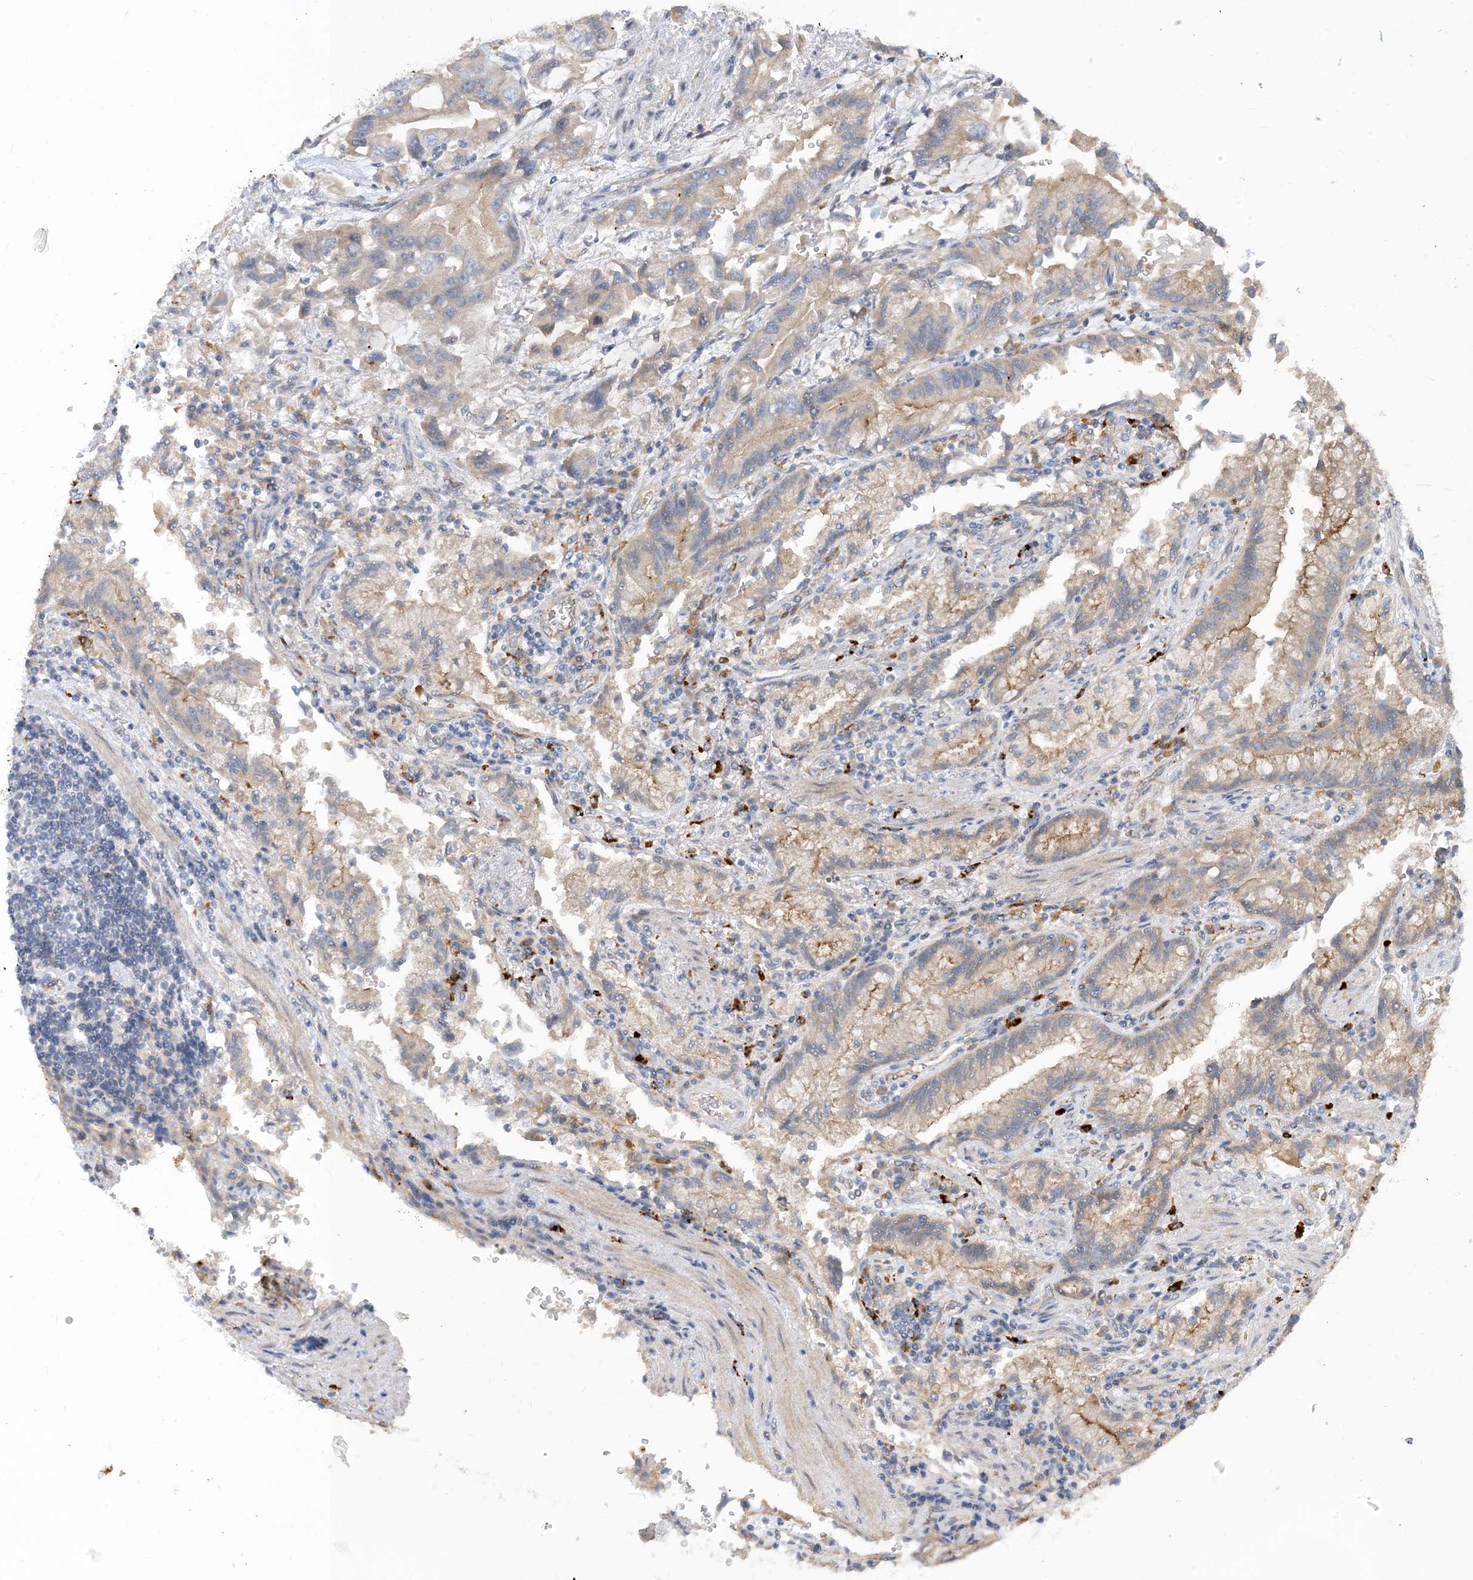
{"staining": {"intensity": "weak", "quantity": "25%-75%", "location": "cytoplasmic/membranous"}, "tissue": "stomach cancer", "cell_type": "Tumor cells", "image_type": "cancer", "snomed": [{"axis": "morphology", "description": "Adenocarcinoma, NOS"}, {"axis": "topography", "description": "Stomach"}], "caption": "Immunohistochemical staining of human stomach cancer (adenocarcinoma) shows low levels of weak cytoplasmic/membranous staining in about 25%-75% of tumor cells.", "gene": "PEAR1", "patient": {"sex": "male", "age": 62}}